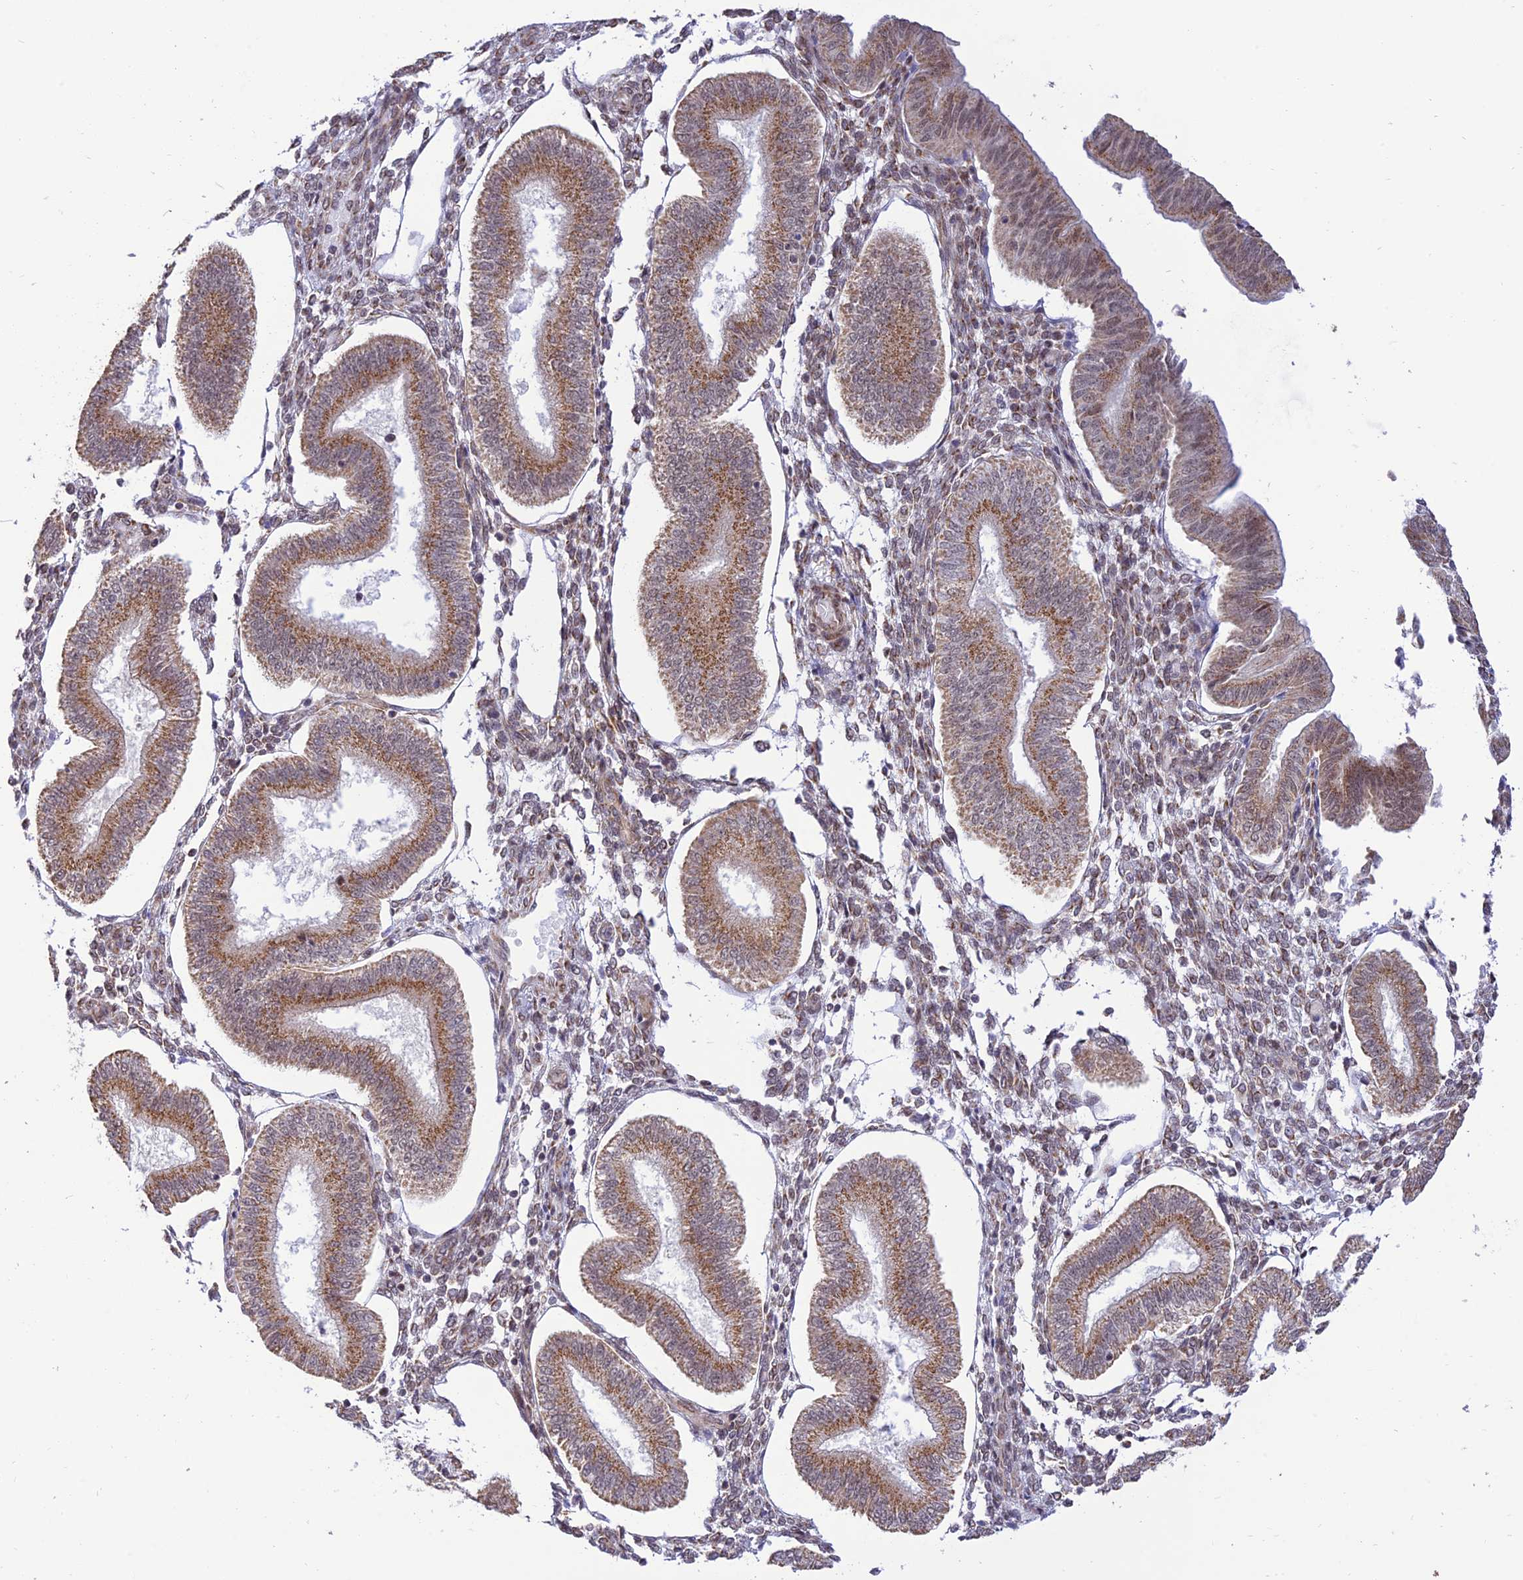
{"staining": {"intensity": "negative", "quantity": "none", "location": "none"}, "tissue": "endometrium", "cell_type": "Cells in endometrial stroma", "image_type": "normal", "snomed": [{"axis": "morphology", "description": "Normal tissue, NOS"}, {"axis": "topography", "description": "Endometrium"}], "caption": "Cells in endometrial stroma show no significant staining in unremarkable endometrium. (DAB immunohistochemistry with hematoxylin counter stain).", "gene": "GOLGA3", "patient": {"sex": "female", "age": 39}}